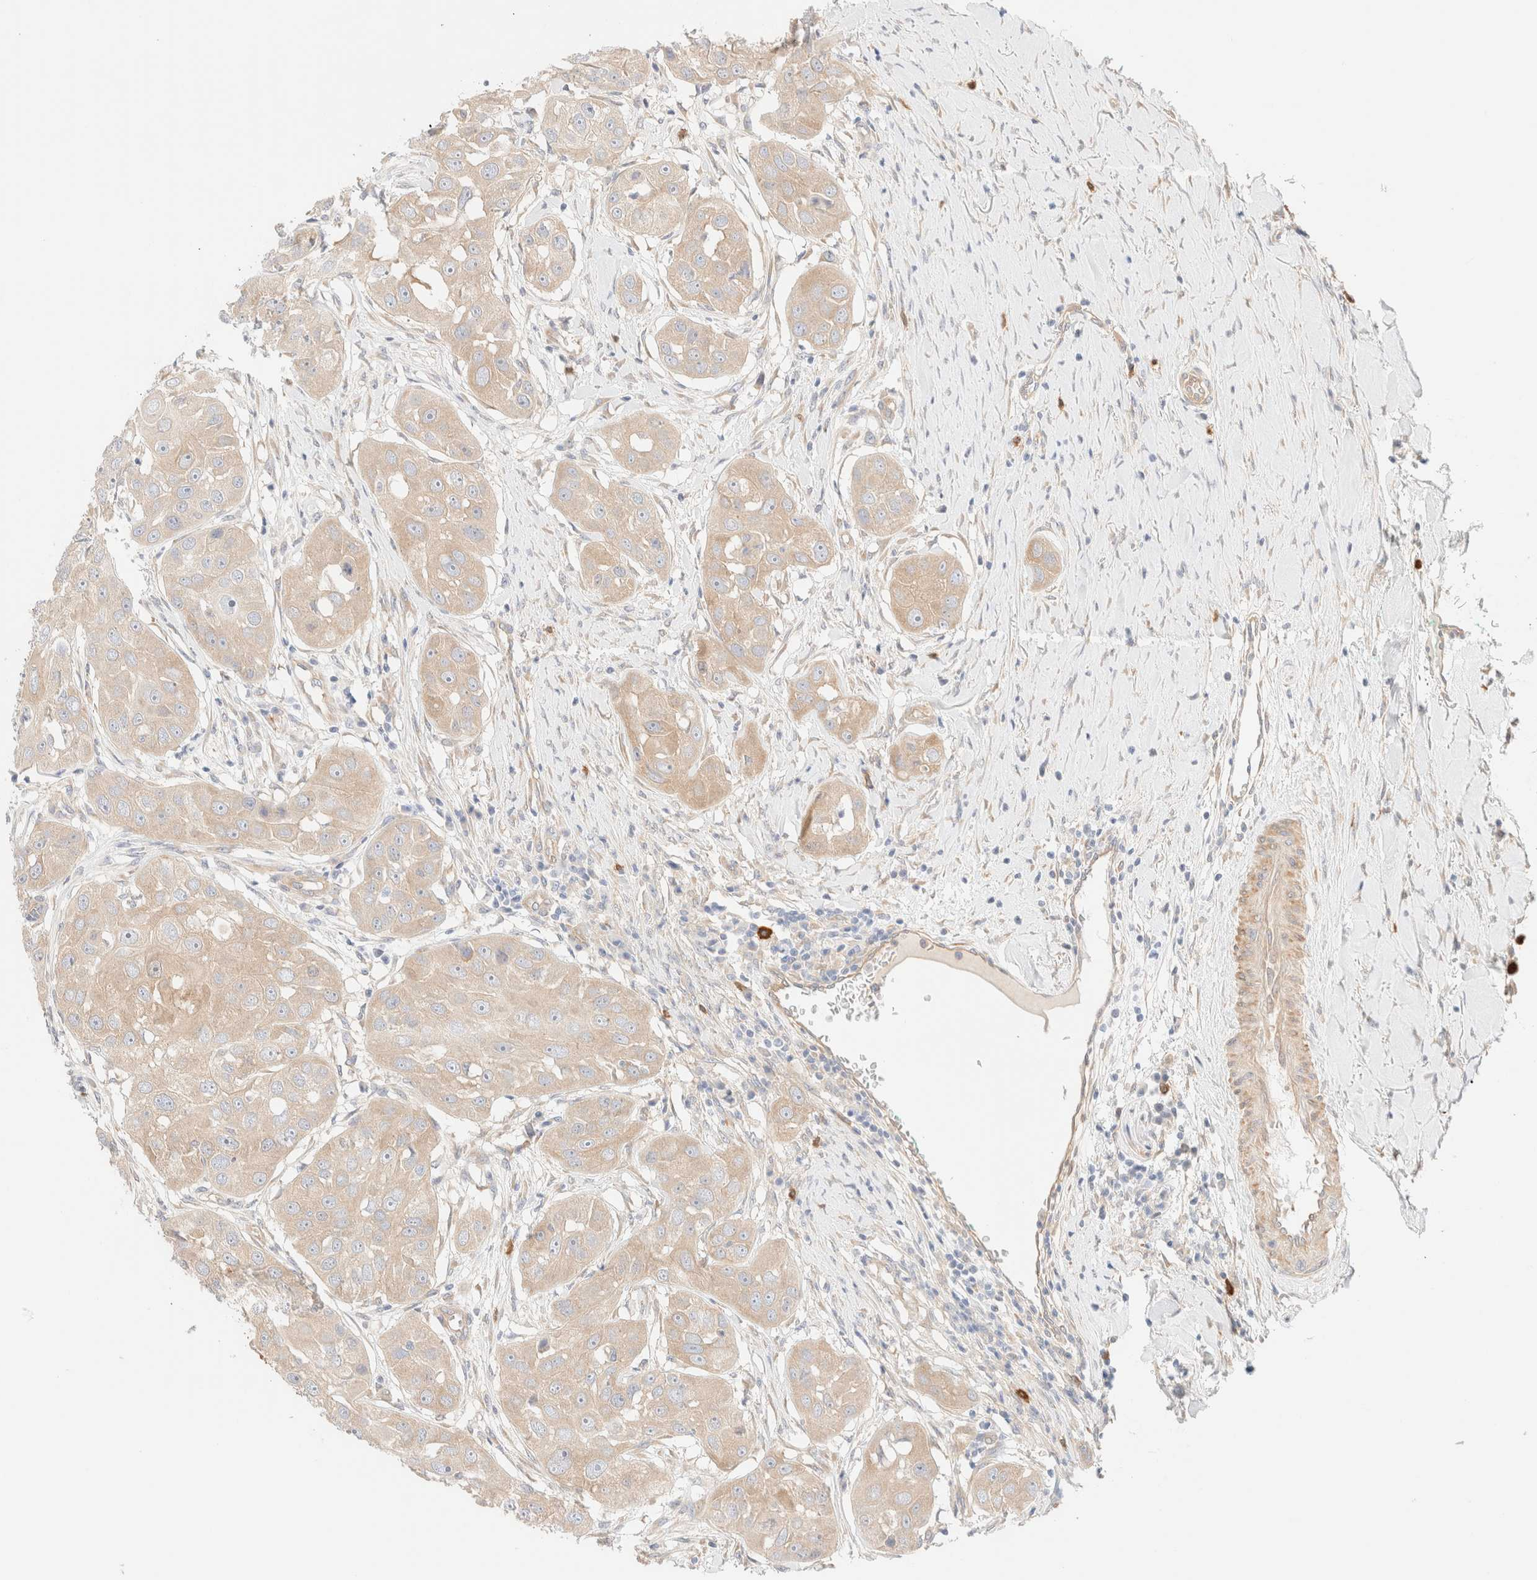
{"staining": {"intensity": "weak", "quantity": "<25%", "location": "cytoplasmic/membranous"}, "tissue": "head and neck cancer", "cell_type": "Tumor cells", "image_type": "cancer", "snomed": [{"axis": "morphology", "description": "Normal tissue, NOS"}, {"axis": "morphology", "description": "Squamous cell carcinoma, NOS"}, {"axis": "topography", "description": "Skeletal muscle"}, {"axis": "topography", "description": "Head-Neck"}], "caption": "High power microscopy histopathology image of an IHC image of head and neck cancer (squamous cell carcinoma), revealing no significant expression in tumor cells. (DAB (3,3'-diaminobenzidine) immunohistochemistry visualized using brightfield microscopy, high magnification).", "gene": "NIBAN2", "patient": {"sex": "male", "age": 51}}